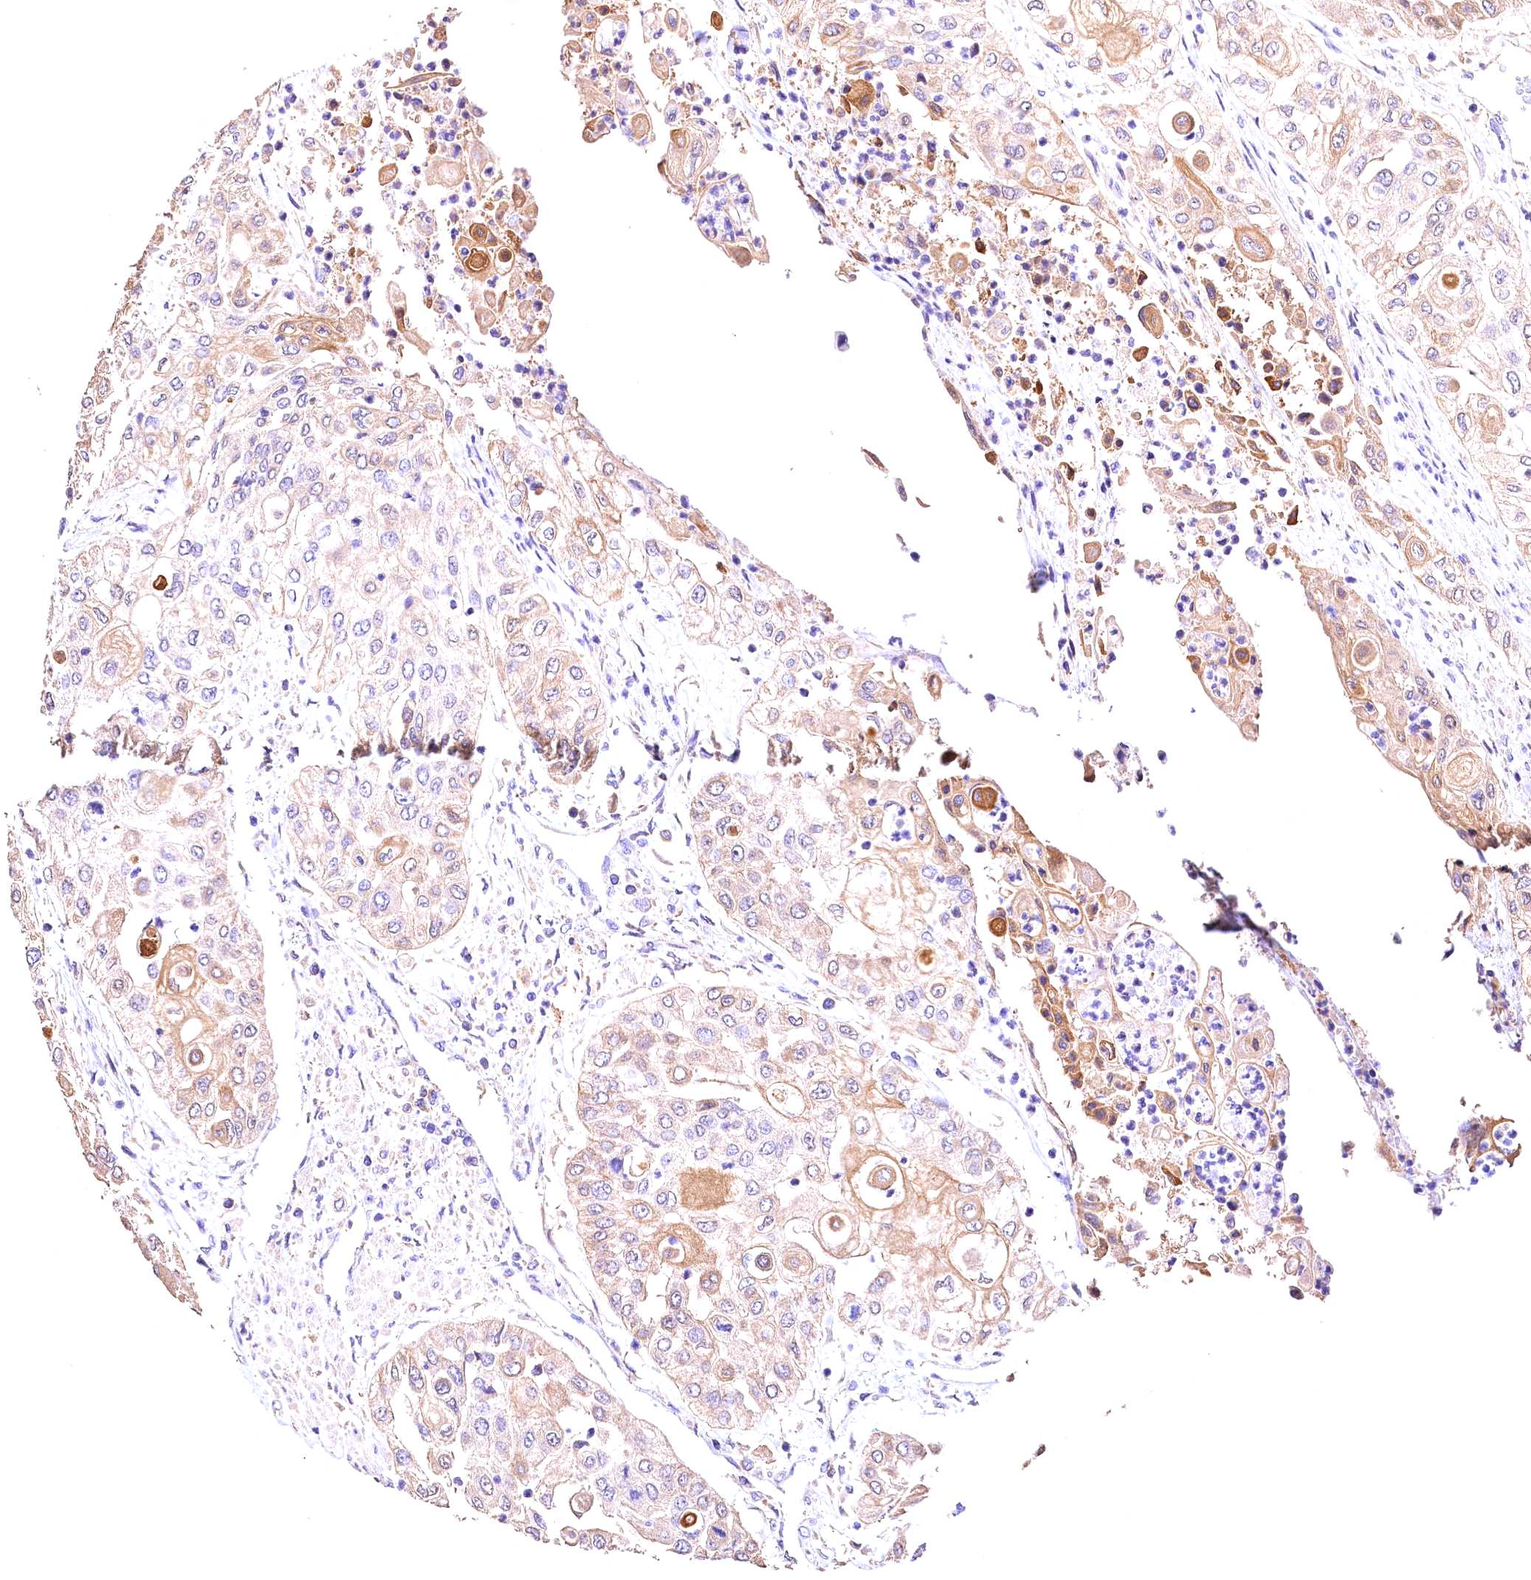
{"staining": {"intensity": "moderate", "quantity": "25%-75%", "location": "cytoplasmic/membranous"}, "tissue": "urothelial cancer", "cell_type": "Tumor cells", "image_type": "cancer", "snomed": [{"axis": "morphology", "description": "Urothelial carcinoma, High grade"}, {"axis": "topography", "description": "Urinary bladder"}], "caption": "Protein staining exhibits moderate cytoplasmic/membranous positivity in about 25%-75% of tumor cells in urothelial carcinoma (high-grade). The protein is stained brown, and the nuclei are stained in blue (DAB IHC with brightfield microscopy, high magnification).", "gene": "OAS3", "patient": {"sex": "female", "age": 79}}